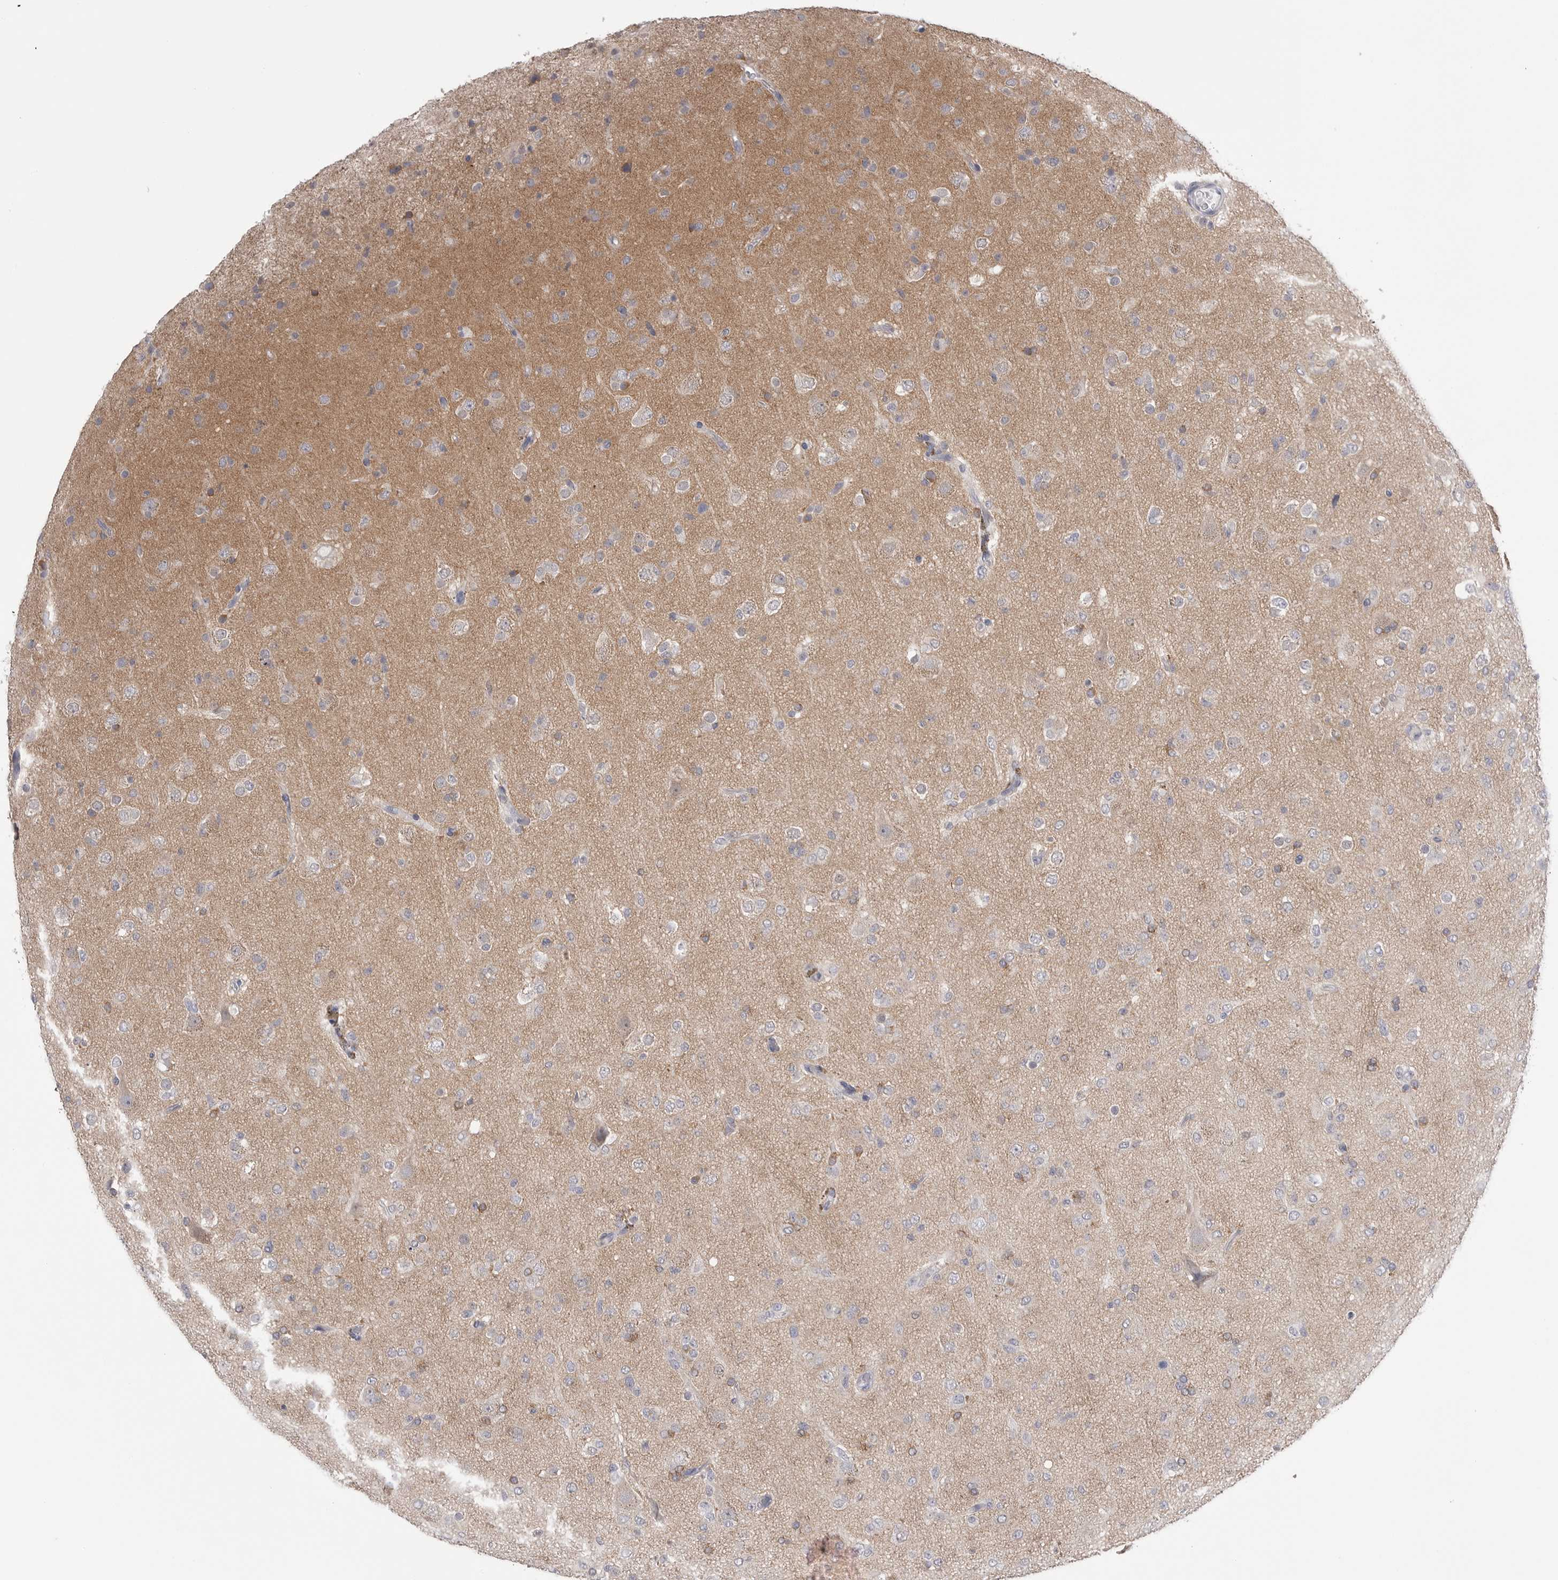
{"staining": {"intensity": "weak", "quantity": "<25%", "location": "cytoplasmic/membranous"}, "tissue": "glioma", "cell_type": "Tumor cells", "image_type": "cancer", "snomed": [{"axis": "morphology", "description": "Glioma, malignant, Low grade"}, {"axis": "topography", "description": "Brain"}], "caption": "High magnification brightfield microscopy of glioma stained with DAB (brown) and counterstained with hematoxylin (blue): tumor cells show no significant staining.", "gene": "DLGAP3", "patient": {"sex": "male", "age": 65}}